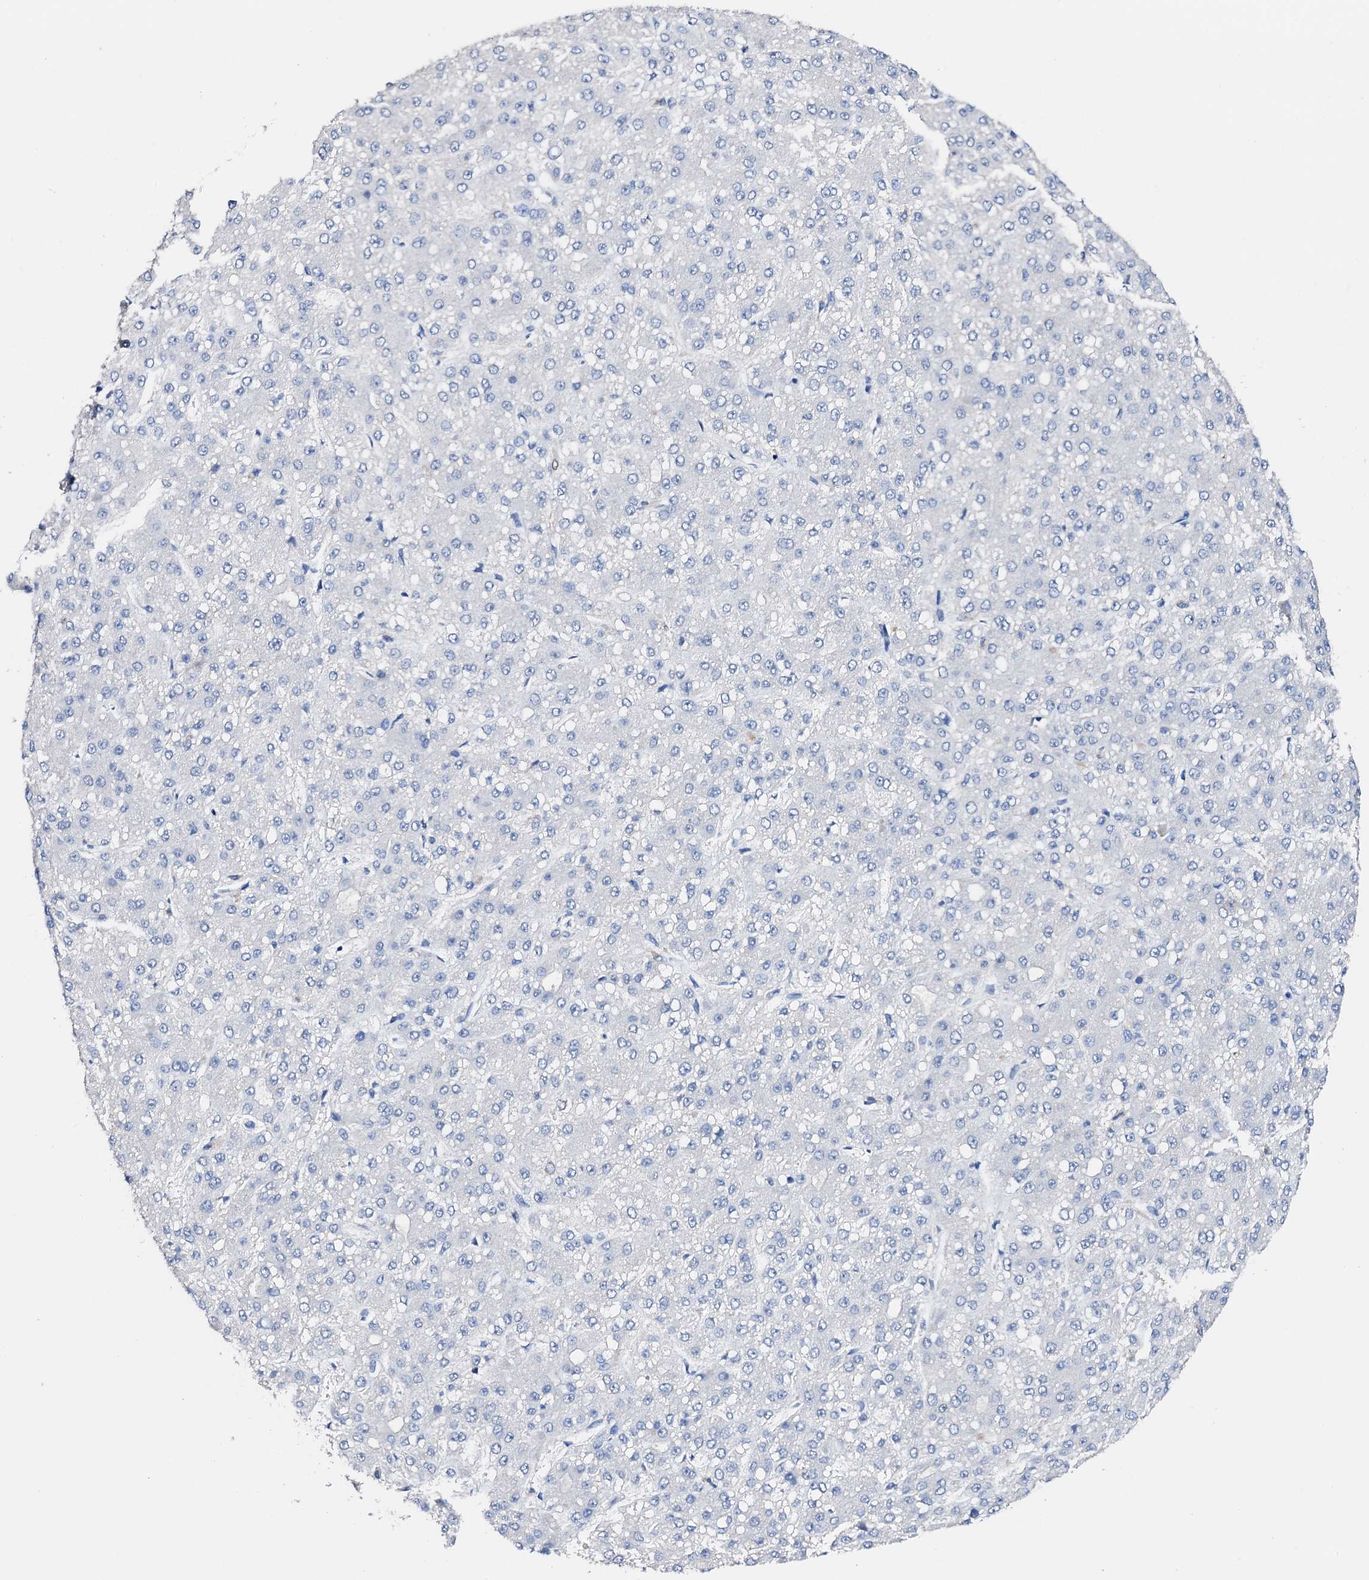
{"staining": {"intensity": "negative", "quantity": "none", "location": "none"}, "tissue": "liver cancer", "cell_type": "Tumor cells", "image_type": "cancer", "snomed": [{"axis": "morphology", "description": "Carcinoma, Hepatocellular, NOS"}, {"axis": "topography", "description": "Liver"}], "caption": "Immunohistochemical staining of liver cancer (hepatocellular carcinoma) reveals no significant staining in tumor cells.", "gene": "NRIP2", "patient": {"sex": "male", "age": 67}}